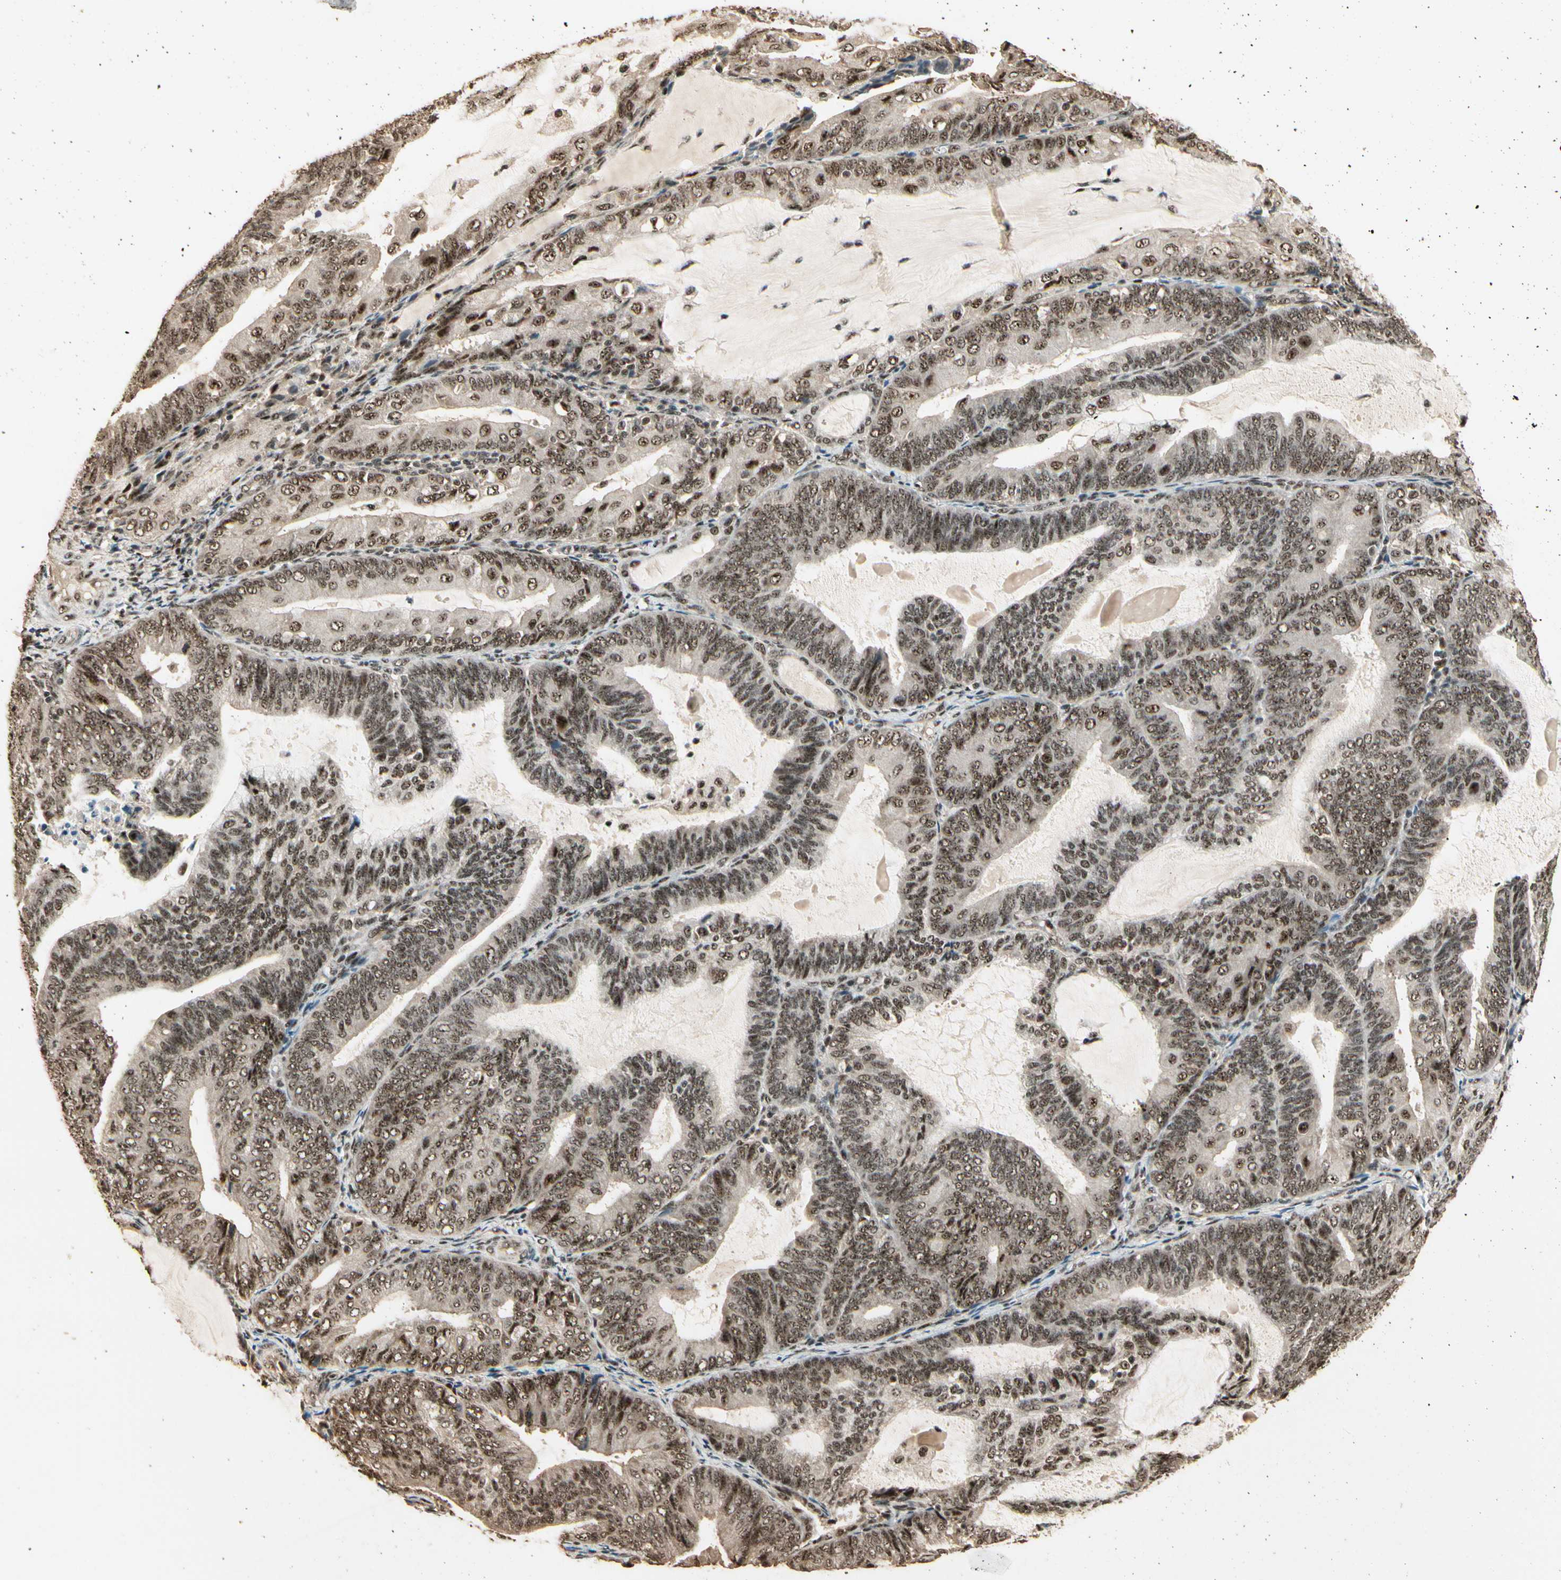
{"staining": {"intensity": "moderate", "quantity": ">75%", "location": "nuclear"}, "tissue": "endometrial cancer", "cell_type": "Tumor cells", "image_type": "cancer", "snomed": [{"axis": "morphology", "description": "Adenocarcinoma, NOS"}, {"axis": "topography", "description": "Endometrium"}], "caption": "Endometrial cancer tissue reveals moderate nuclear expression in approximately >75% of tumor cells, visualized by immunohistochemistry. Immunohistochemistry stains the protein of interest in brown and the nuclei are stained blue.", "gene": "RBM25", "patient": {"sex": "female", "age": 81}}